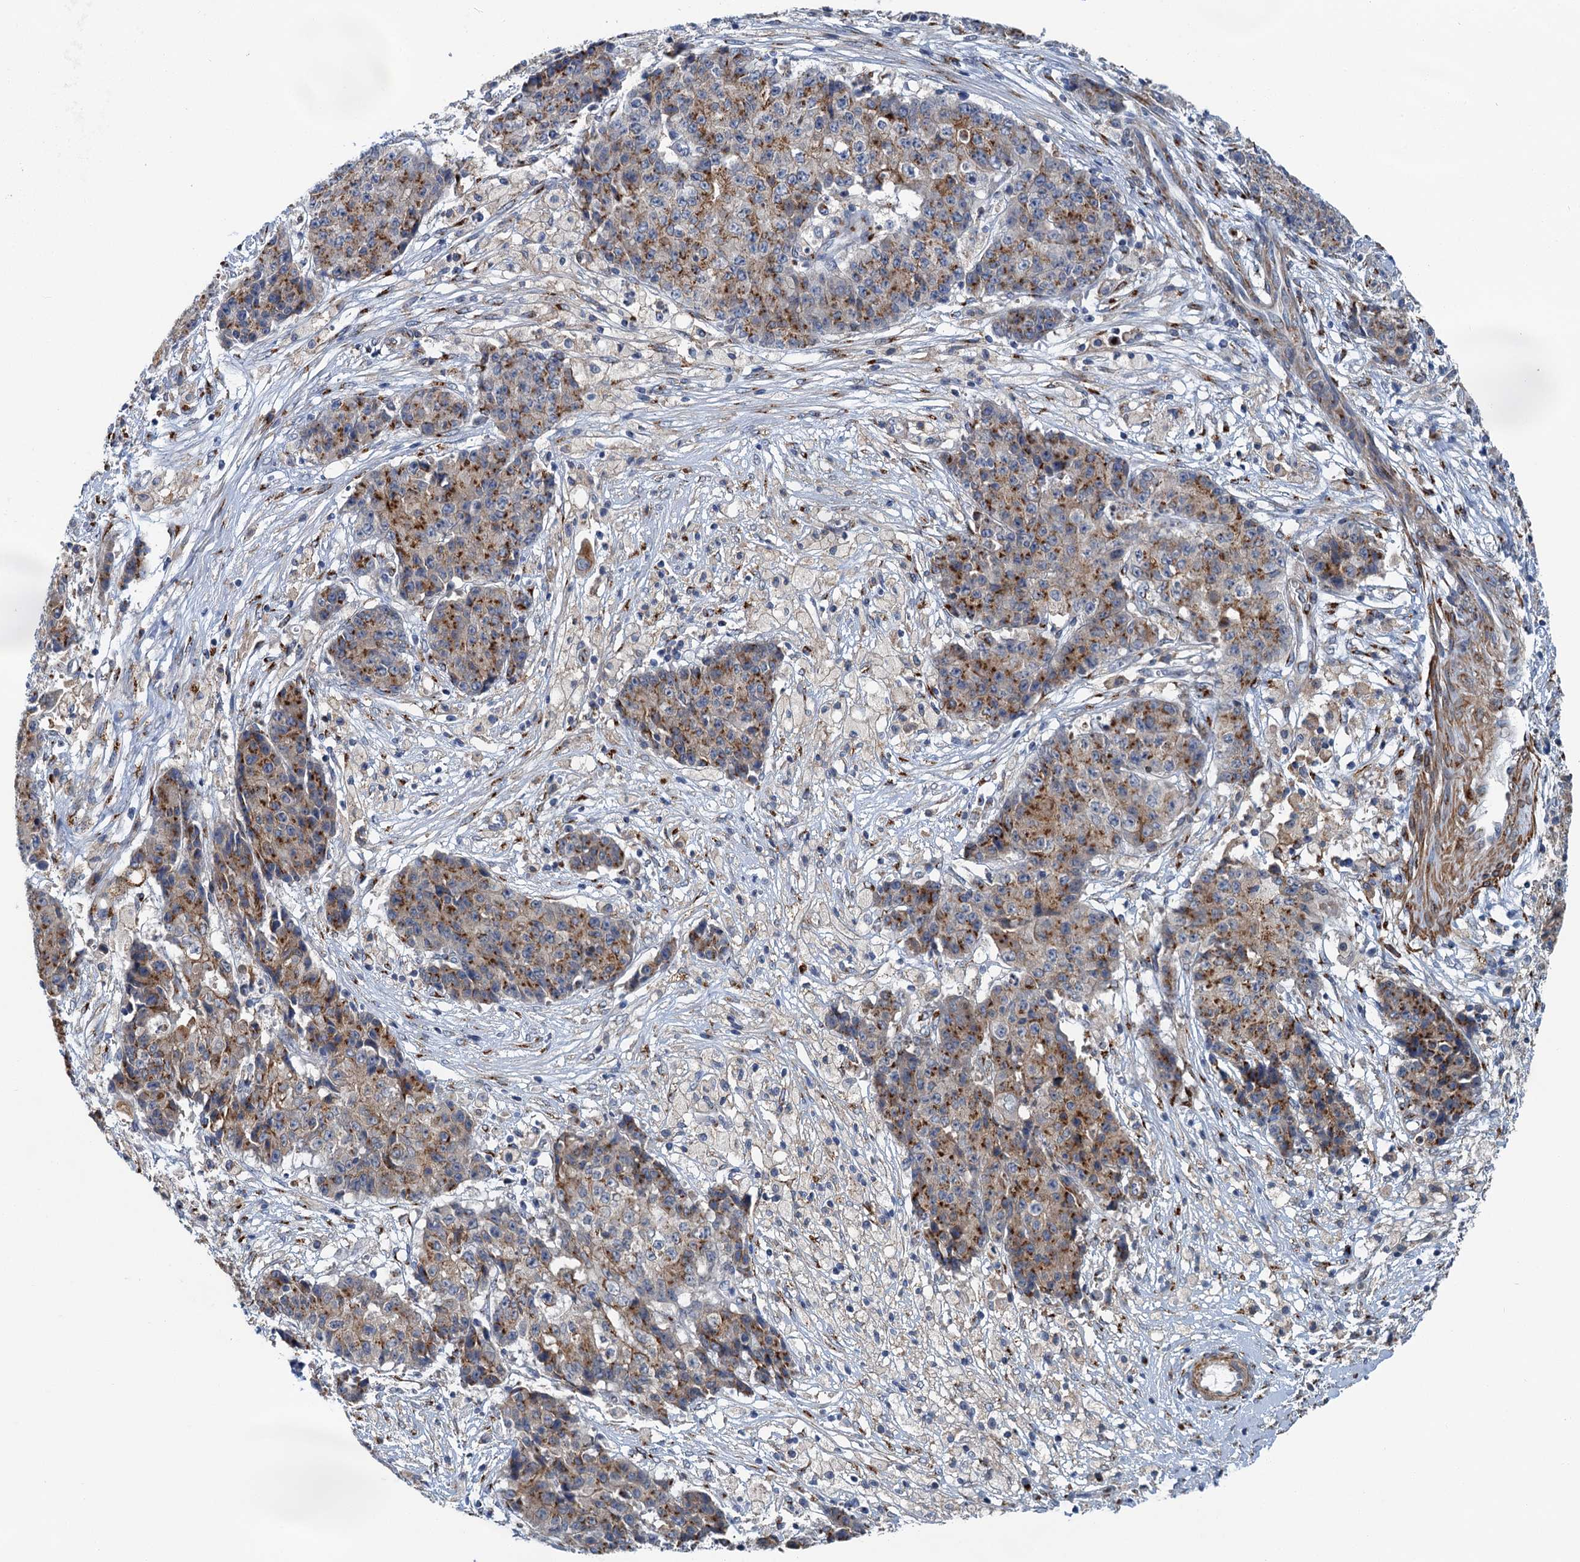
{"staining": {"intensity": "moderate", "quantity": ">75%", "location": "cytoplasmic/membranous"}, "tissue": "ovarian cancer", "cell_type": "Tumor cells", "image_type": "cancer", "snomed": [{"axis": "morphology", "description": "Carcinoma, endometroid"}, {"axis": "topography", "description": "Ovary"}], "caption": "Protein positivity by immunohistochemistry (IHC) displays moderate cytoplasmic/membranous expression in about >75% of tumor cells in ovarian cancer. The staining is performed using DAB (3,3'-diaminobenzidine) brown chromogen to label protein expression. The nuclei are counter-stained blue using hematoxylin.", "gene": "BET1L", "patient": {"sex": "female", "age": 42}}